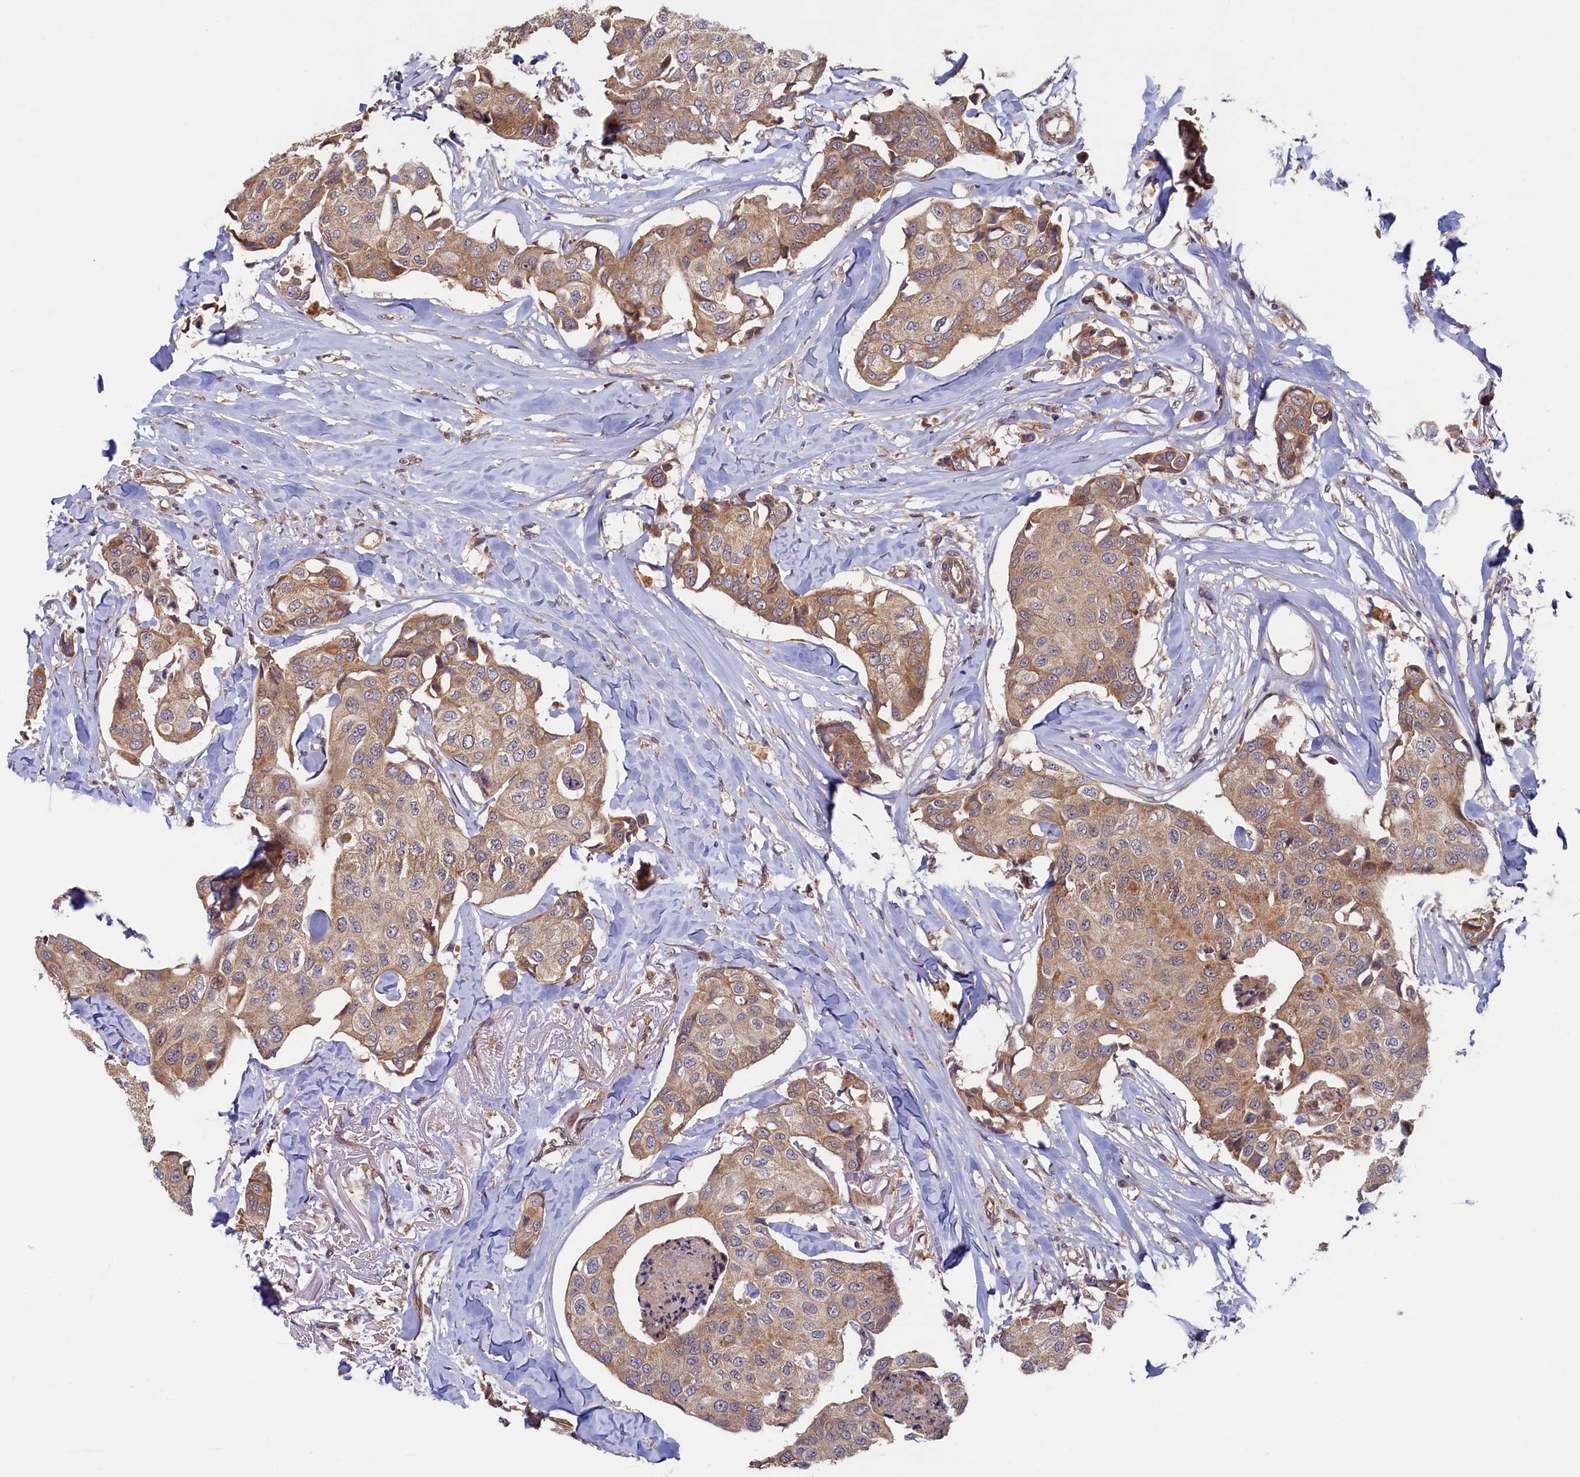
{"staining": {"intensity": "moderate", "quantity": "25%-75%", "location": "cytoplasmic/membranous"}, "tissue": "breast cancer", "cell_type": "Tumor cells", "image_type": "cancer", "snomed": [{"axis": "morphology", "description": "Duct carcinoma"}, {"axis": "topography", "description": "Breast"}], "caption": "Invasive ductal carcinoma (breast) tissue reveals moderate cytoplasmic/membranous staining in about 25%-75% of tumor cells Nuclei are stained in blue.", "gene": "STX12", "patient": {"sex": "female", "age": 80}}